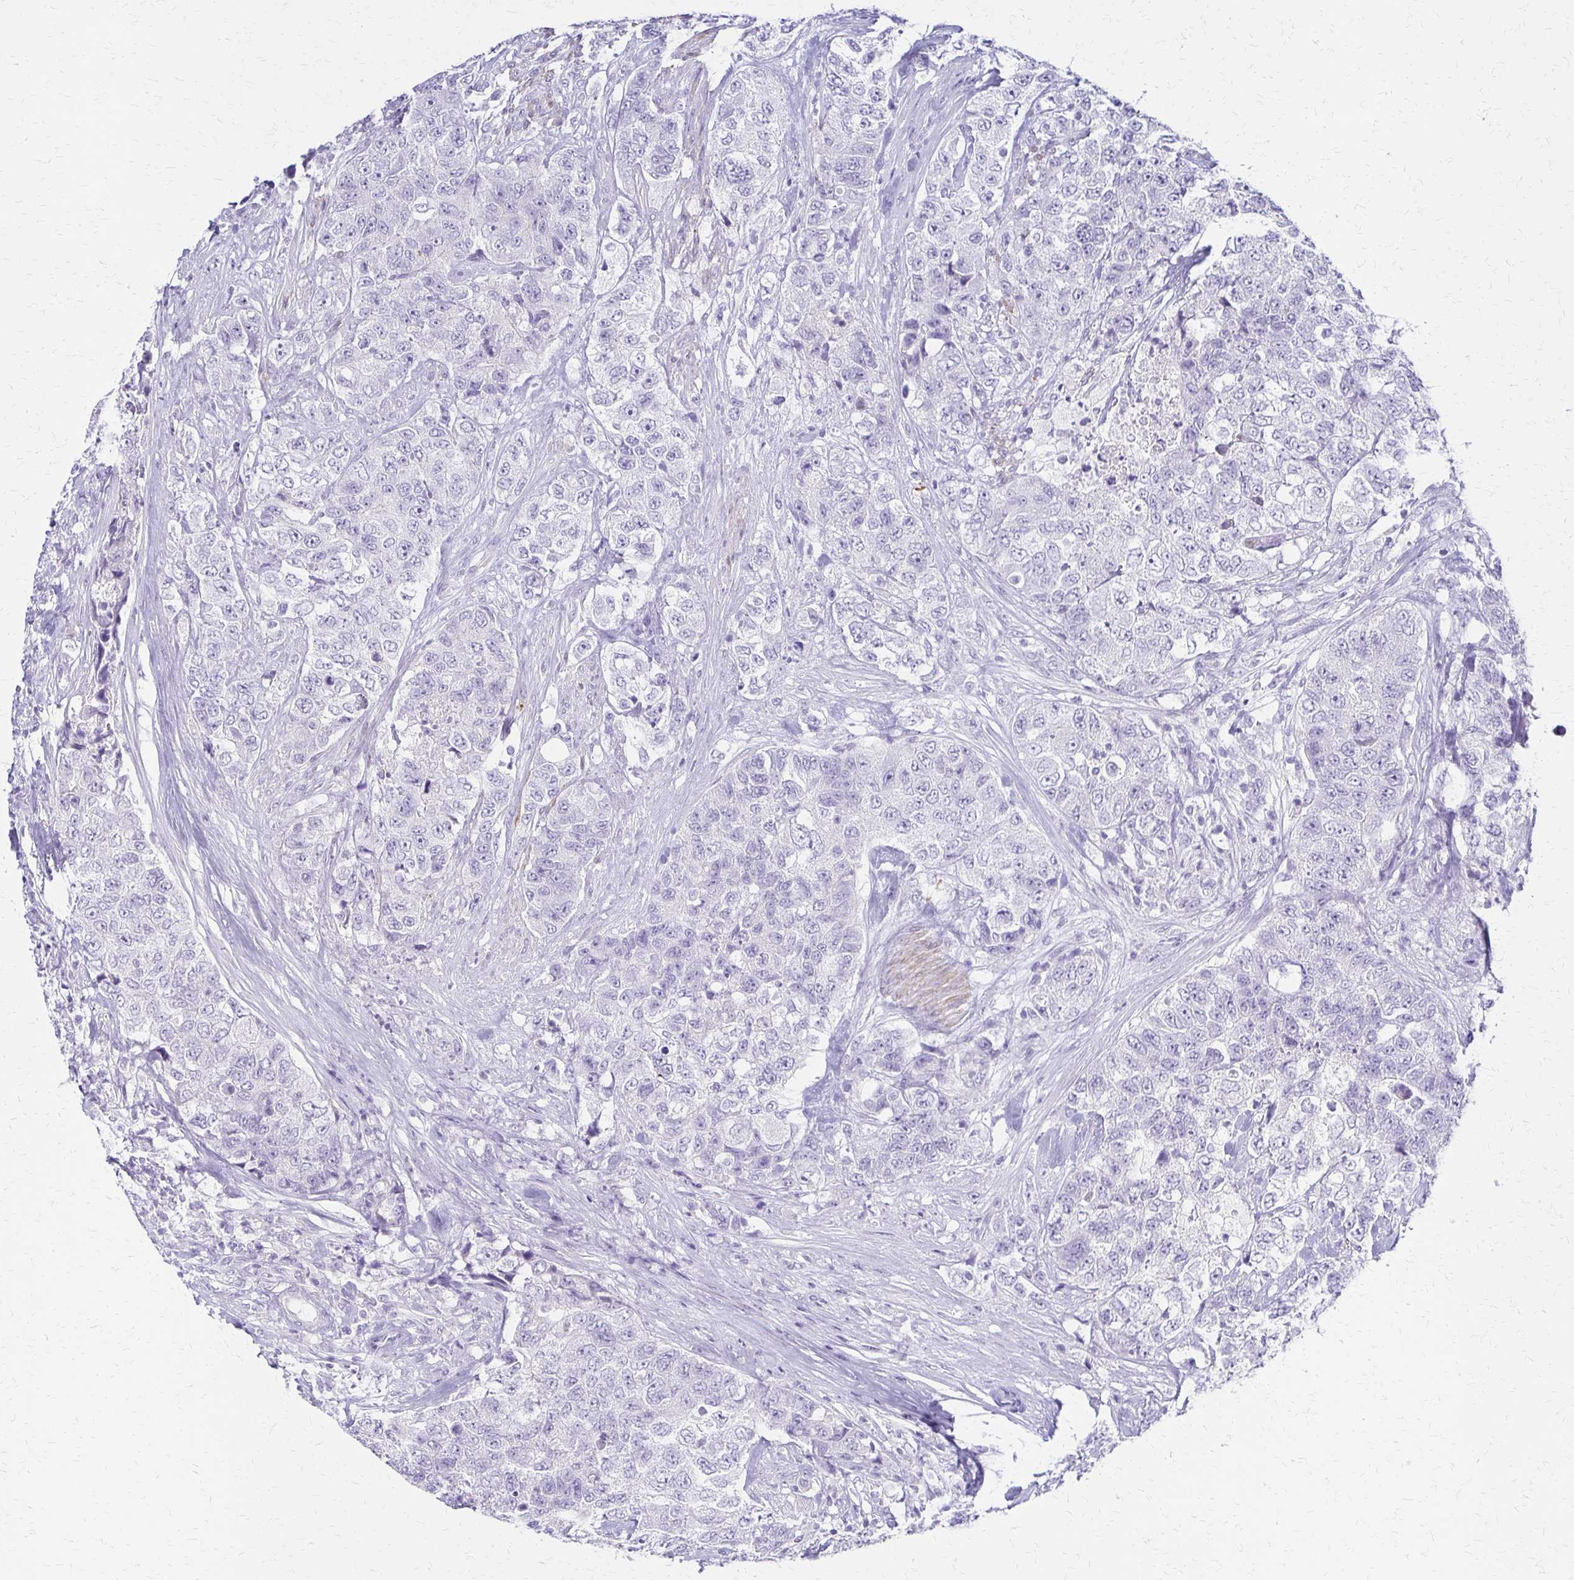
{"staining": {"intensity": "negative", "quantity": "none", "location": "none"}, "tissue": "urothelial cancer", "cell_type": "Tumor cells", "image_type": "cancer", "snomed": [{"axis": "morphology", "description": "Urothelial carcinoma, High grade"}, {"axis": "topography", "description": "Urinary bladder"}], "caption": "Histopathology image shows no significant protein positivity in tumor cells of urothelial cancer.", "gene": "IVL", "patient": {"sex": "female", "age": 78}}